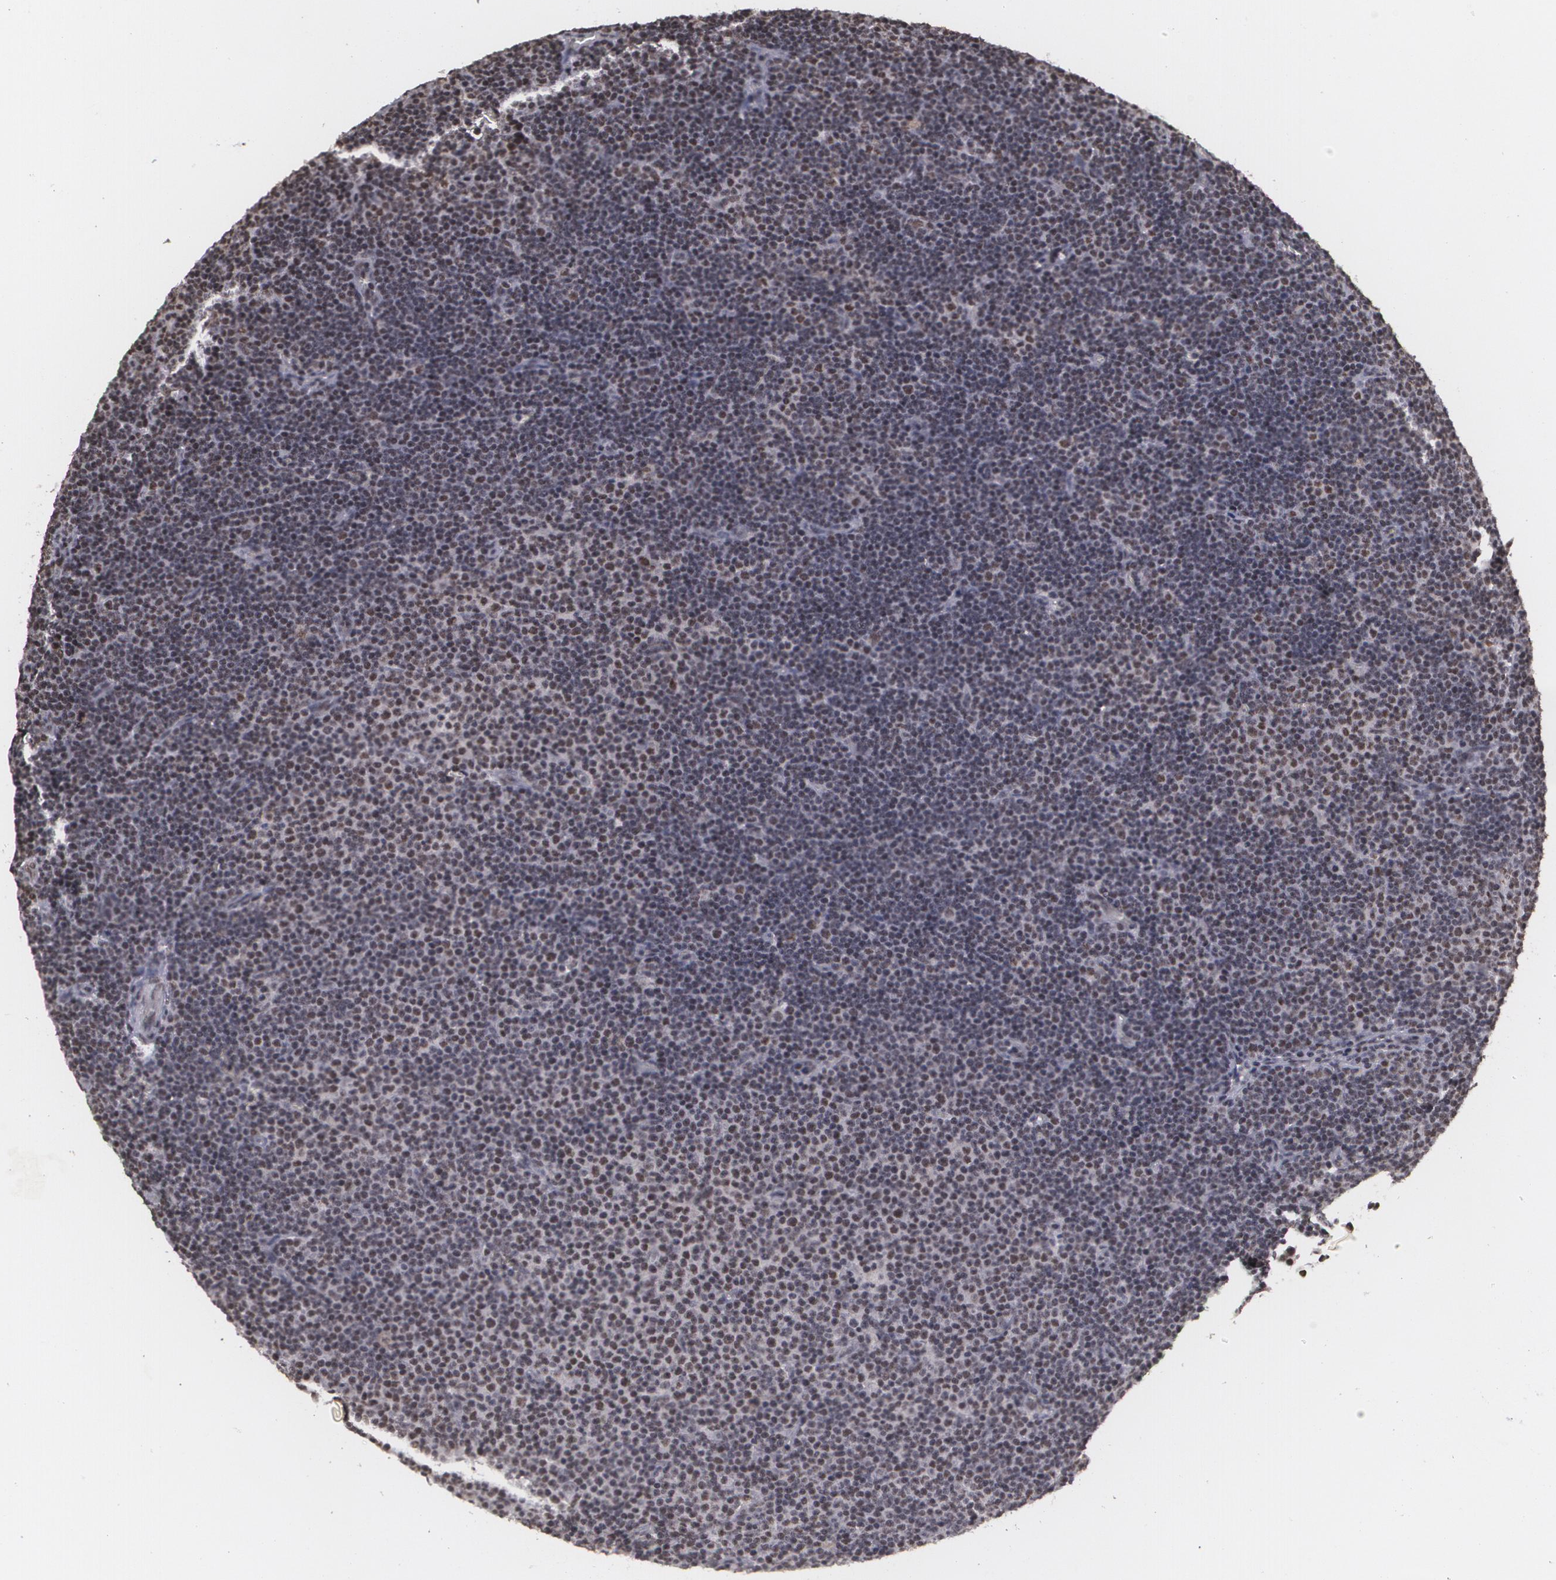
{"staining": {"intensity": "strong", "quantity": "25%-75%", "location": "nuclear"}, "tissue": "lymphoma", "cell_type": "Tumor cells", "image_type": "cancer", "snomed": [{"axis": "morphology", "description": "Malignant lymphoma, non-Hodgkin's type, Low grade"}, {"axis": "topography", "description": "Lymph node"}], "caption": "Immunohistochemical staining of human low-grade malignant lymphoma, non-Hodgkin's type demonstrates high levels of strong nuclear protein expression in about 25%-75% of tumor cells.", "gene": "RXRB", "patient": {"sex": "male", "age": 57}}